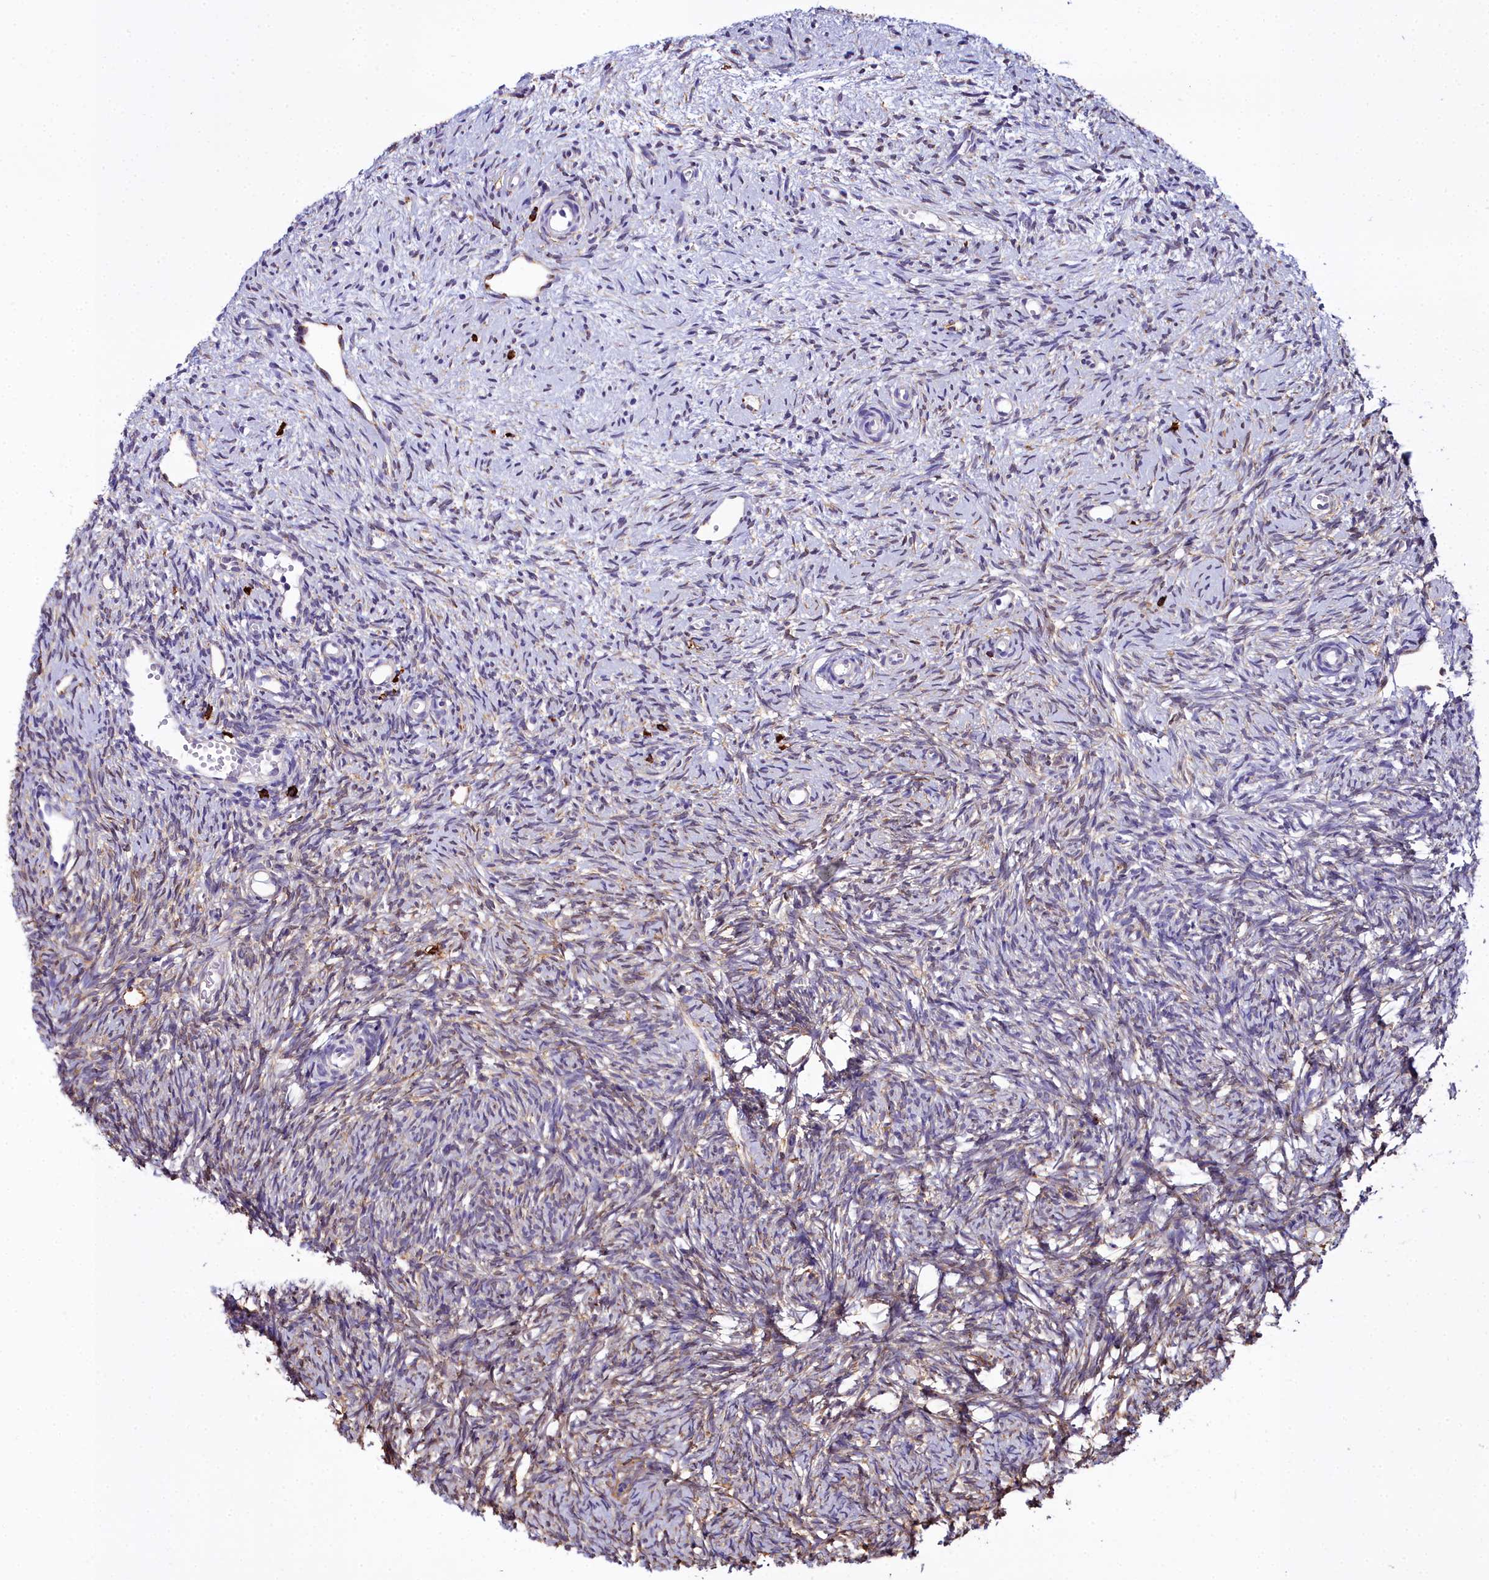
{"staining": {"intensity": "weak", "quantity": "25%-75%", "location": "cytoplasmic/membranous"}, "tissue": "ovary", "cell_type": "Ovarian stroma cells", "image_type": "normal", "snomed": [{"axis": "morphology", "description": "Normal tissue, NOS"}, {"axis": "topography", "description": "Ovary"}], "caption": "The image reveals immunohistochemical staining of benign ovary. There is weak cytoplasmic/membranous expression is appreciated in approximately 25%-75% of ovarian stroma cells.", "gene": "TXNDC5", "patient": {"sex": "female", "age": 51}}